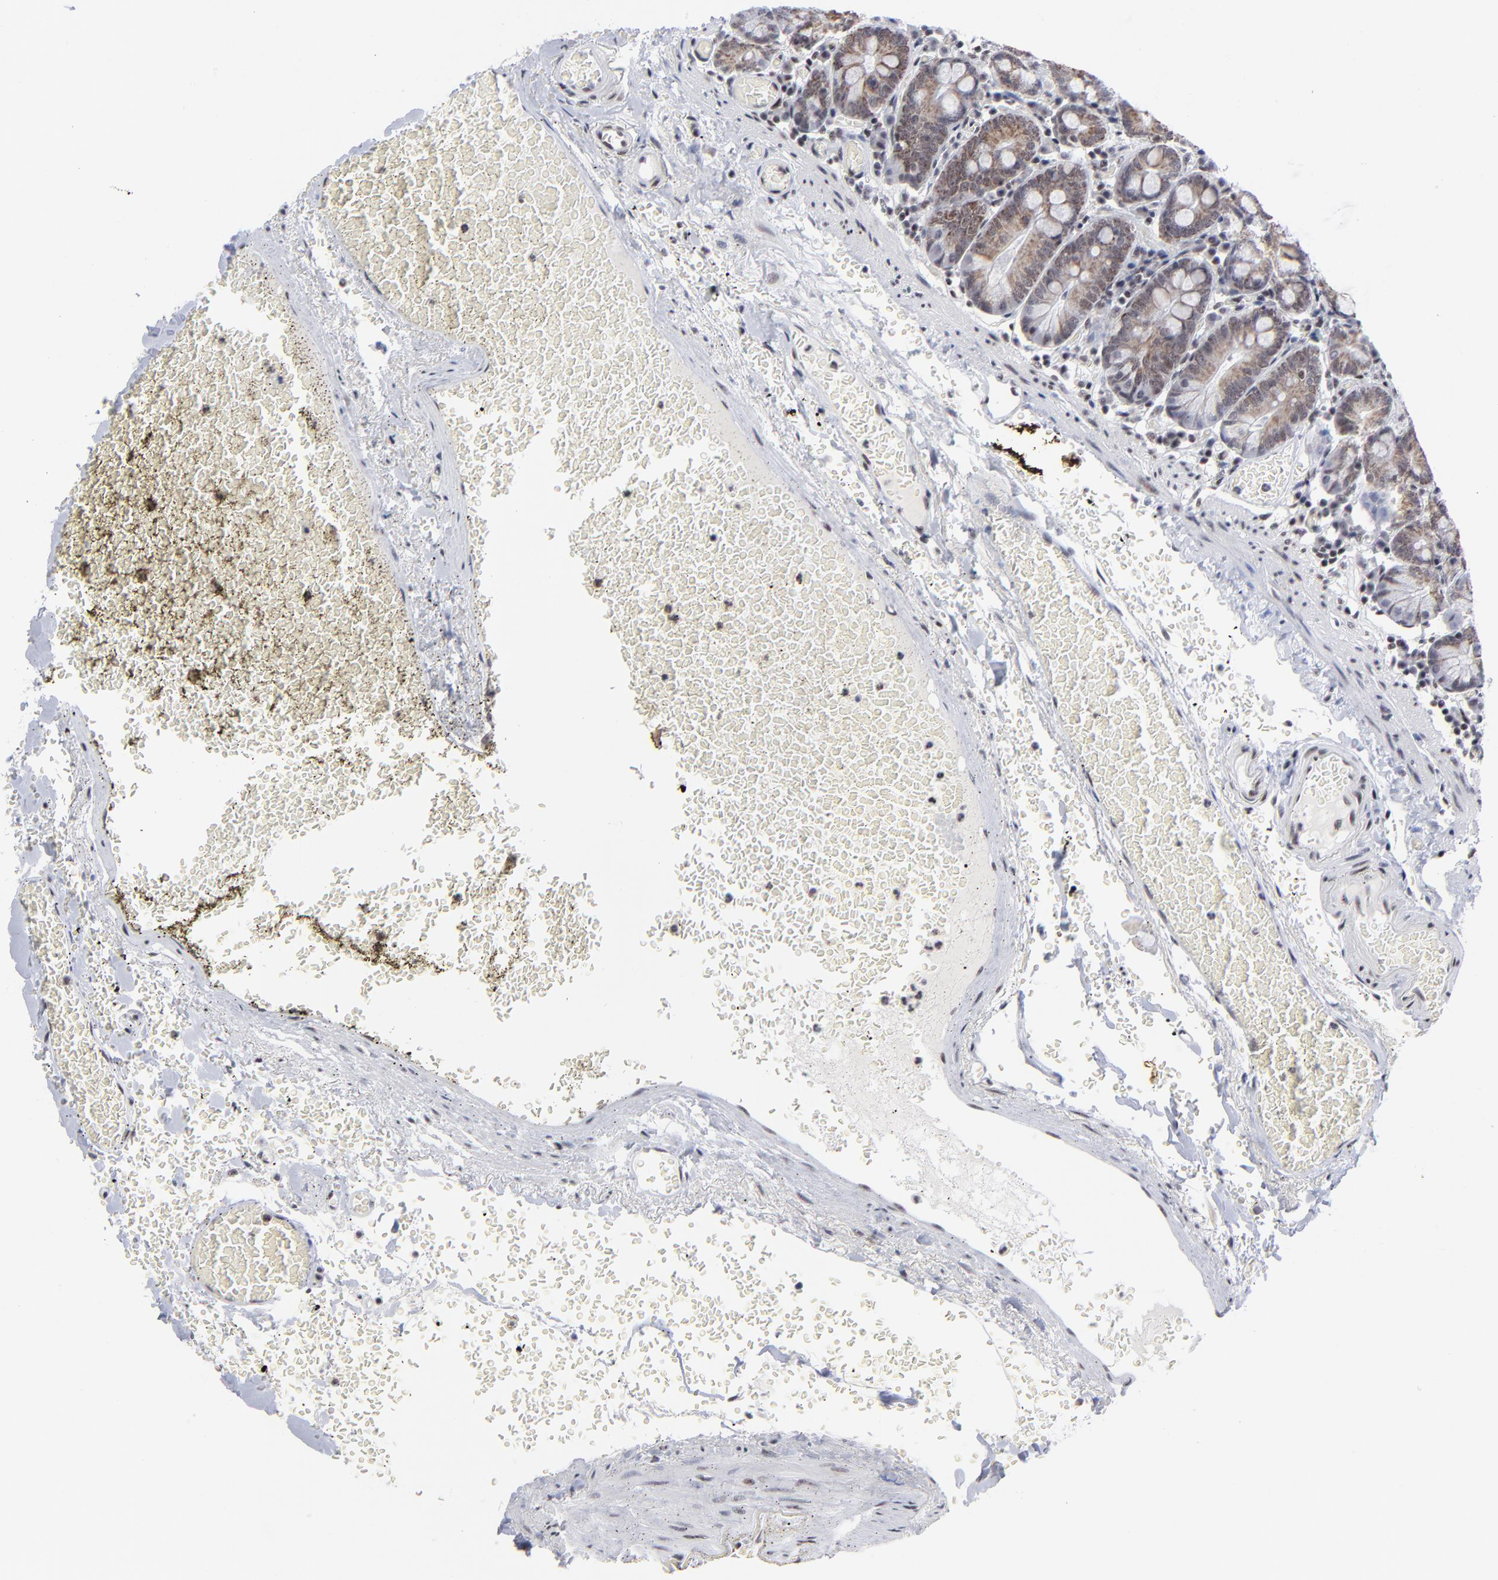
{"staining": {"intensity": "weak", "quantity": "25%-75%", "location": "cytoplasmic/membranous,nuclear"}, "tissue": "small intestine", "cell_type": "Glandular cells", "image_type": "normal", "snomed": [{"axis": "morphology", "description": "Normal tissue, NOS"}, {"axis": "topography", "description": "Small intestine"}], "caption": "IHC histopathology image of unremarkable human small intestine stained for a protein (brown), which reveals low levels of weak cytoplasmic/membranous,nuclear staining in approximately 25%-75% of glandular cells.", "gene": "SP2", "patient": {"sex": "male", "age": 71}}